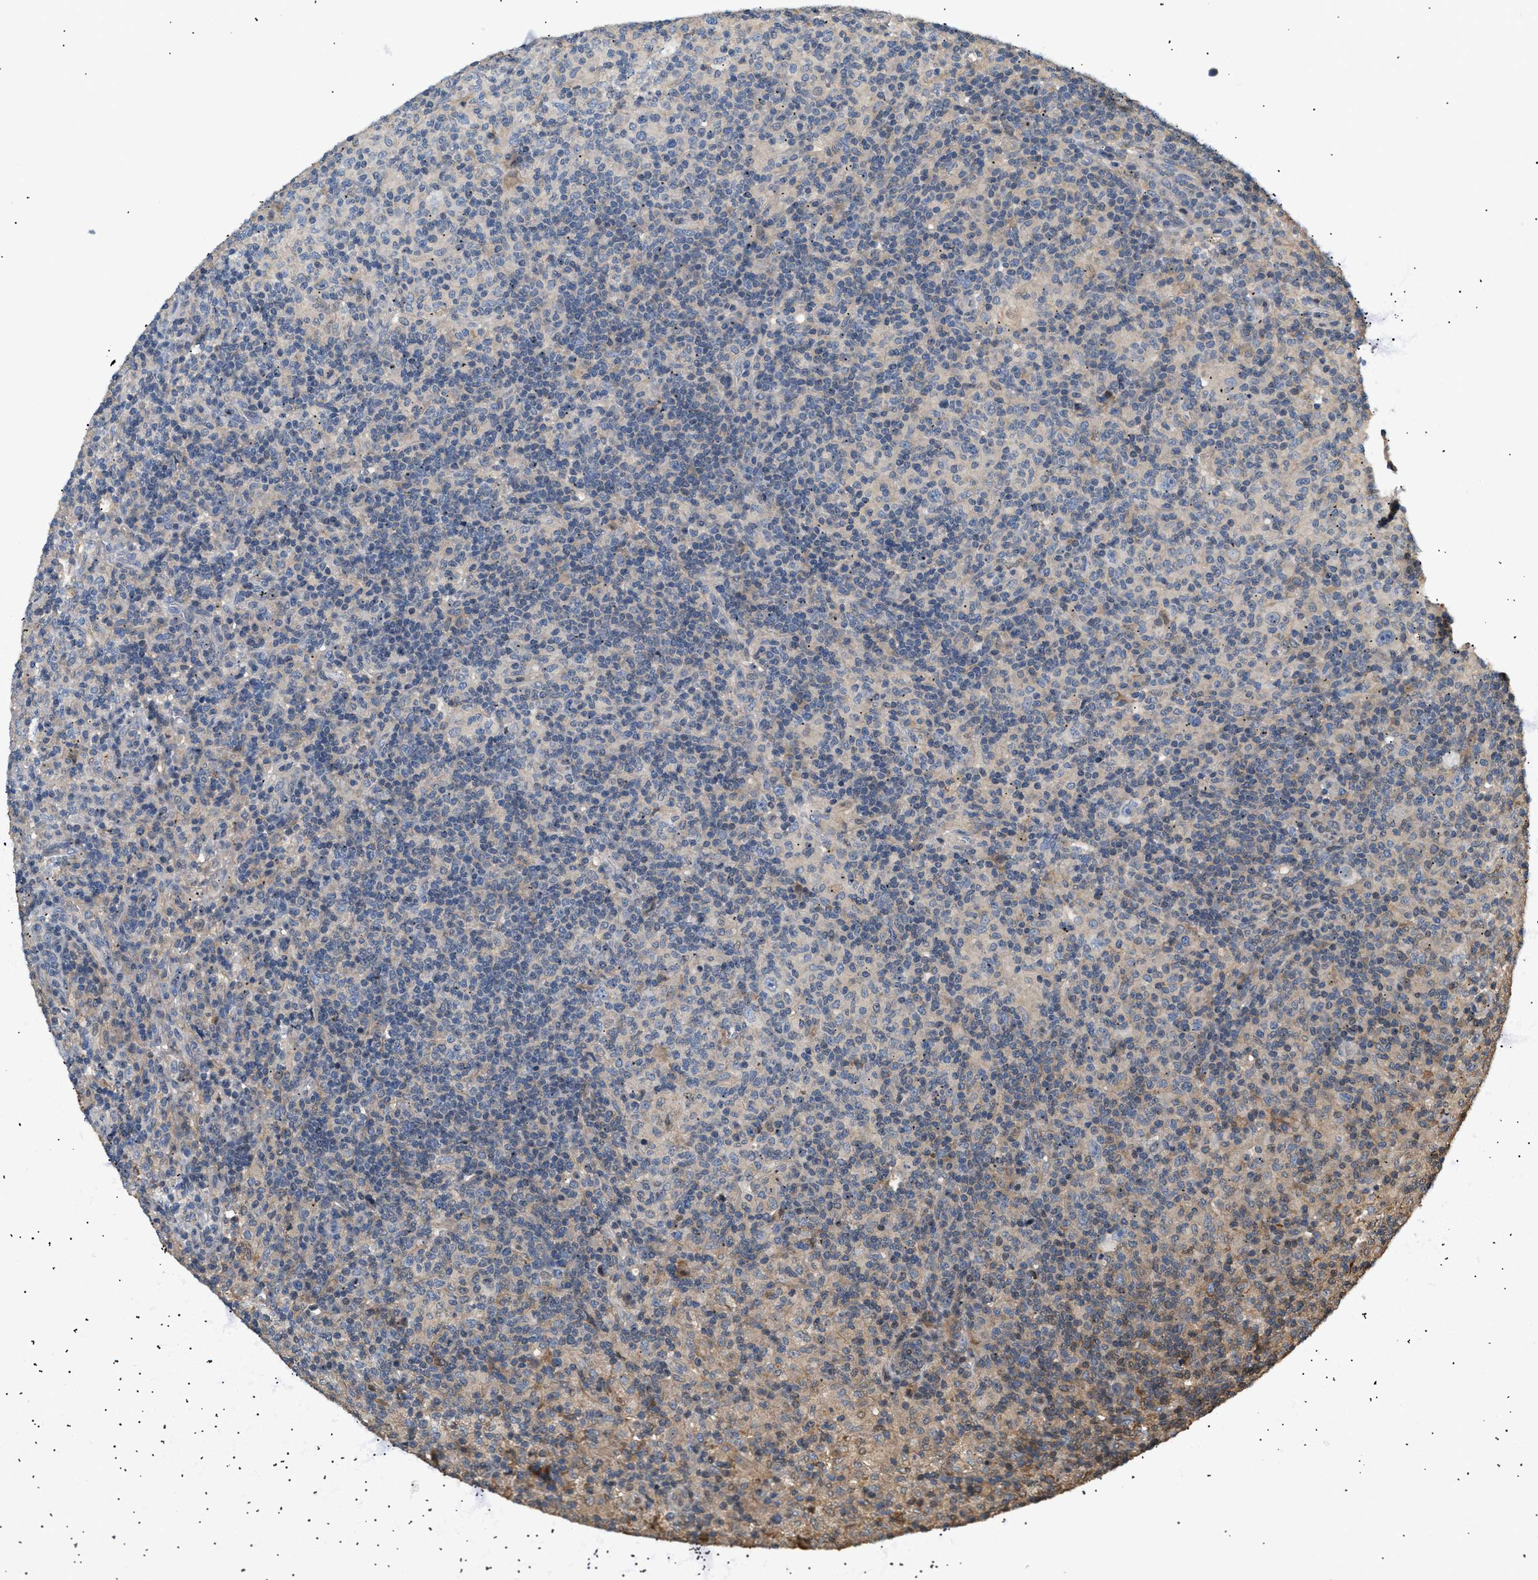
{"staining": {"intensity": "negative", "quantity": "none", "location": "none"}, "tissue": "lymphoma", "cell_type": "Tumor cells", "image_type": "cancer", "snomed": [{"axis": "morphology", "description": "Hodgkin's disease, NOS"}, {"axis": "topography", "description": "Lymph node"}], "caption": "Image shows no significant protein positivity in tumor cells of lymphoma.", "gene": "FARS2", "patient": {"sex": "male", "age": 70}}